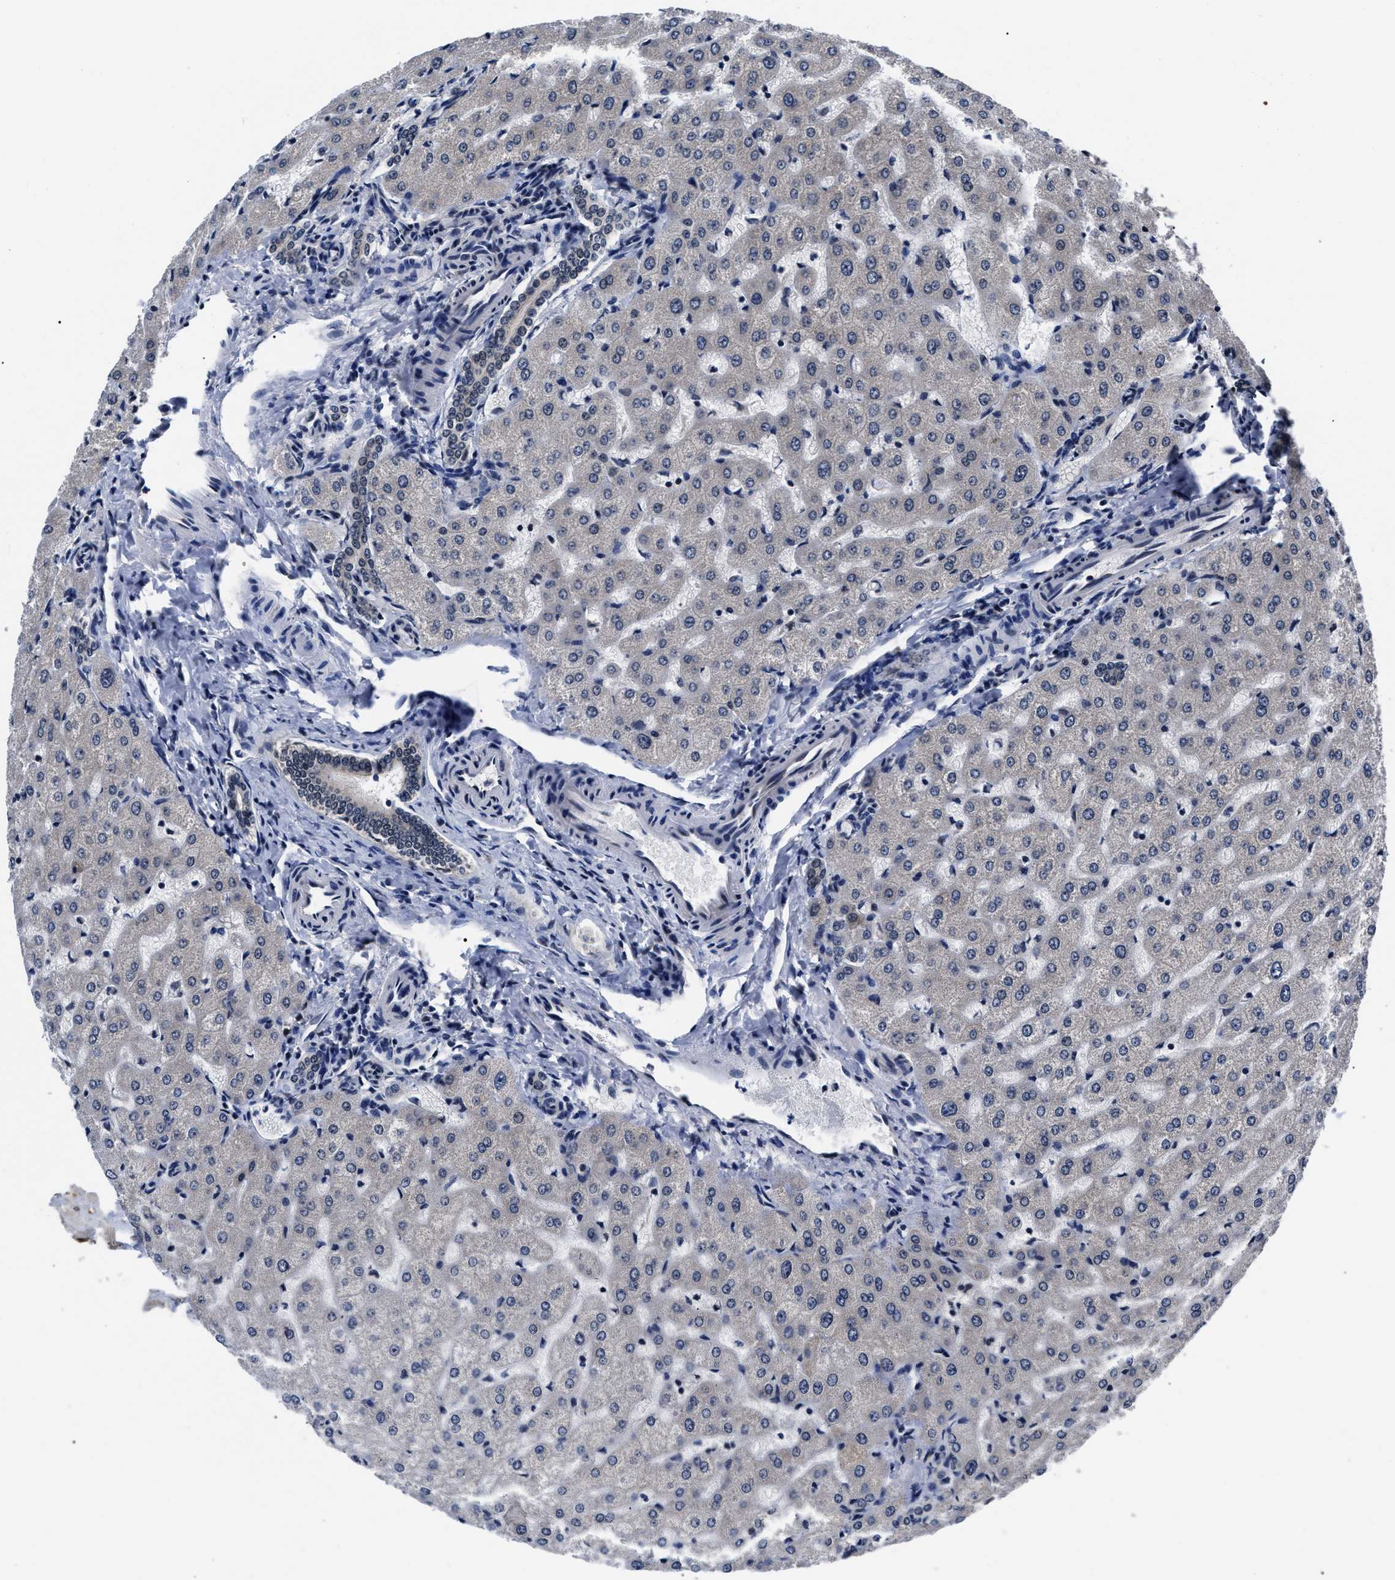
{"staining": {"intensity": "negative", "quantity": "none", "location": "none"}, "tissue": "liver", "cell_type": "Cholangiocytes", "image_type": "normal", "snomed": [{"axis": "morphology", "description": "Normal tissue, NOS"}, {"axis": "morphology", "description": "Fibrosis, NOS"}, {"axis": "topography", "description": "Liver"}], "caption": "Cholangiocytes show no significant expression in normal liver. Nuclei are stained in blue.", "gene": "CSNK2A1", "patient": {"sex": "female", "age": 29}}